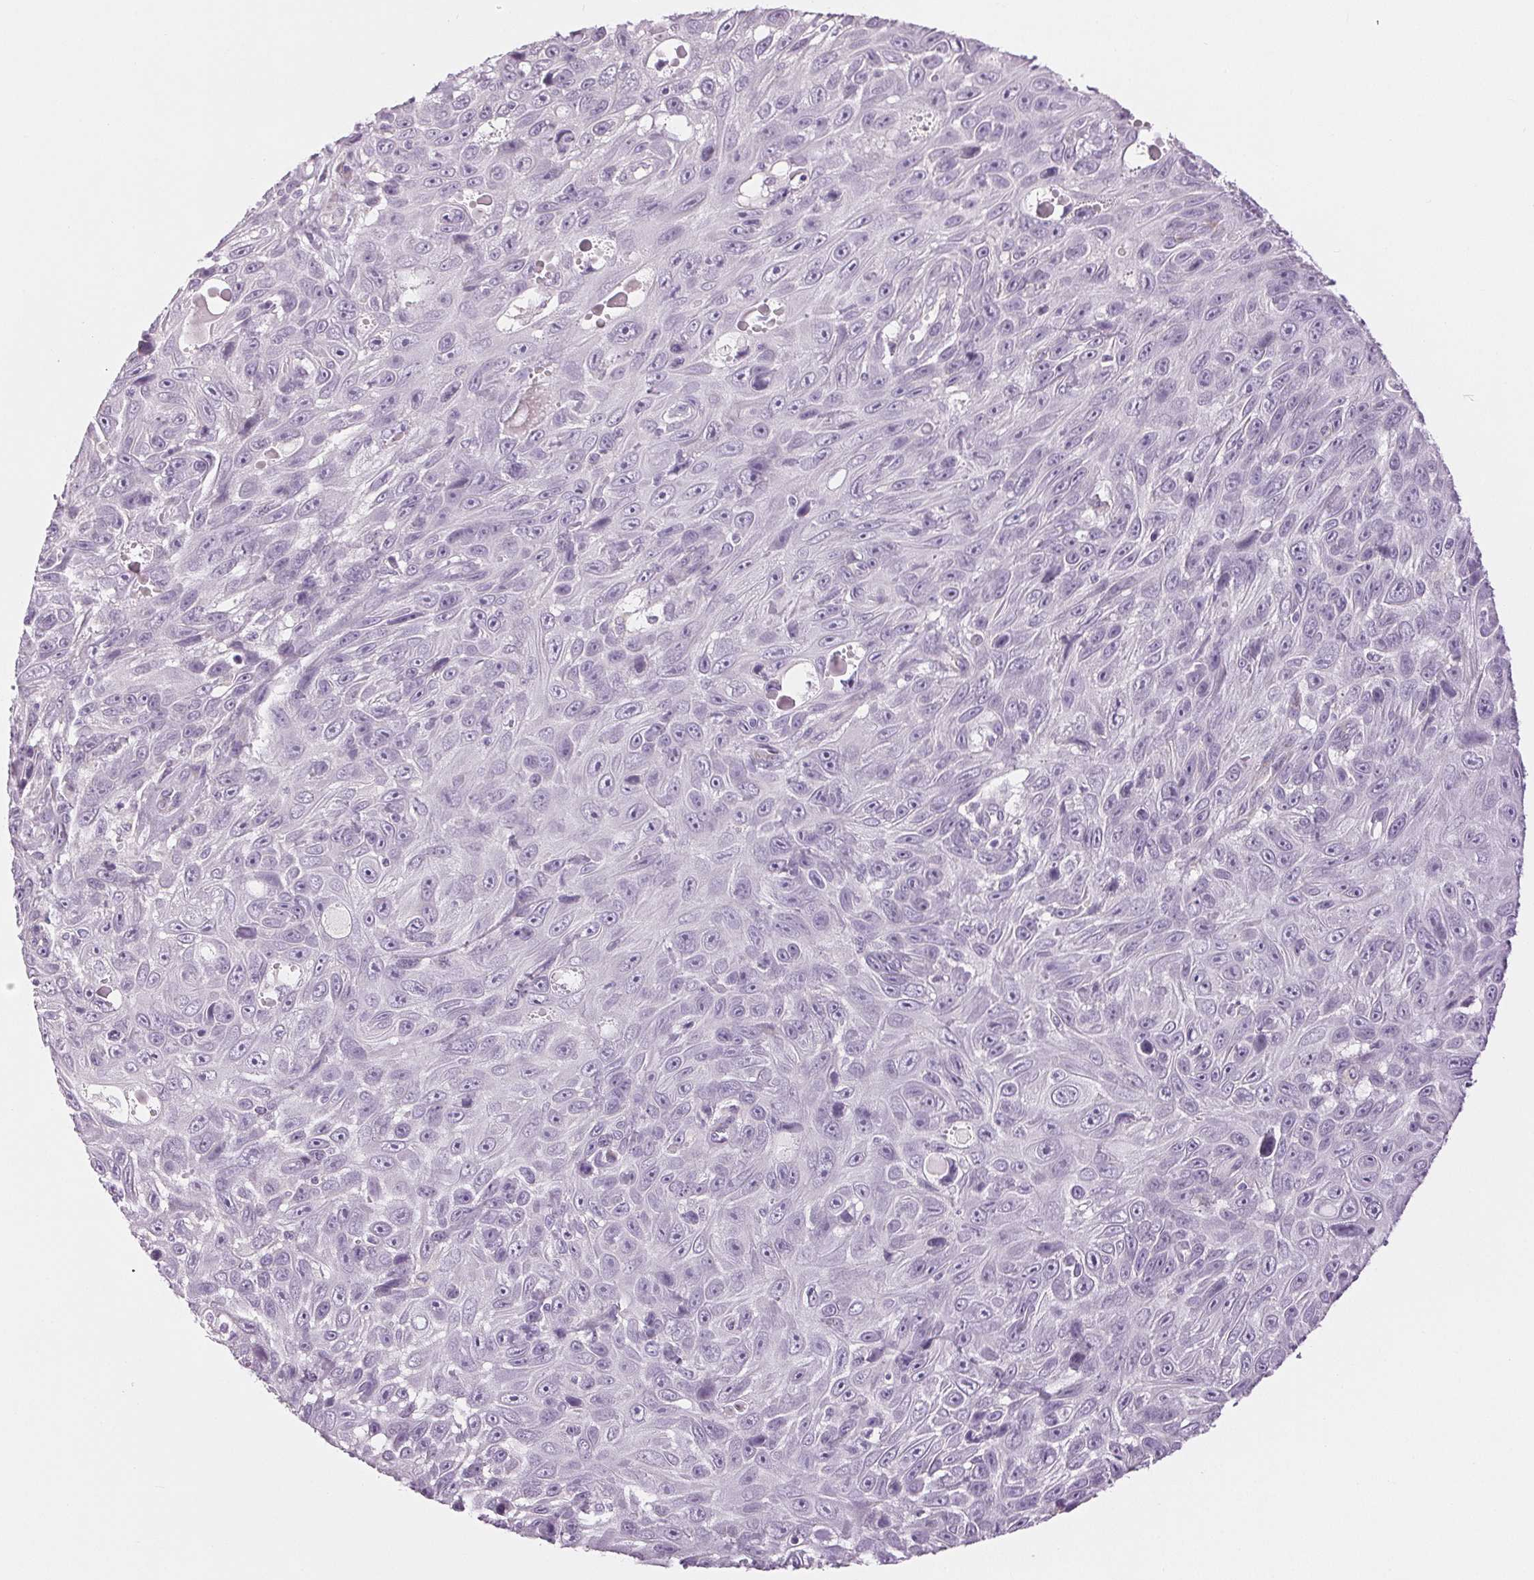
{"staining": {"intensity": "negative", "quantity": "none", "location": "none"}, "tissue": "skin cancer", "cell_type": "Tumor cells", "image_type": "cancer", "snomed": [{"axis": "morphology", "description": "Squamous cell carcinoma, NOS"}, {"axis": "topography", "description": "Skin"}], "caption": "High power microscopy micrograph of an immunohistochemistry (IHC) image of skin squamous cell carcinoma, revealing no significant staining in tumor cells.", "gene": "DNAJC6", "patient": {"sex": "male", "age": 82}}